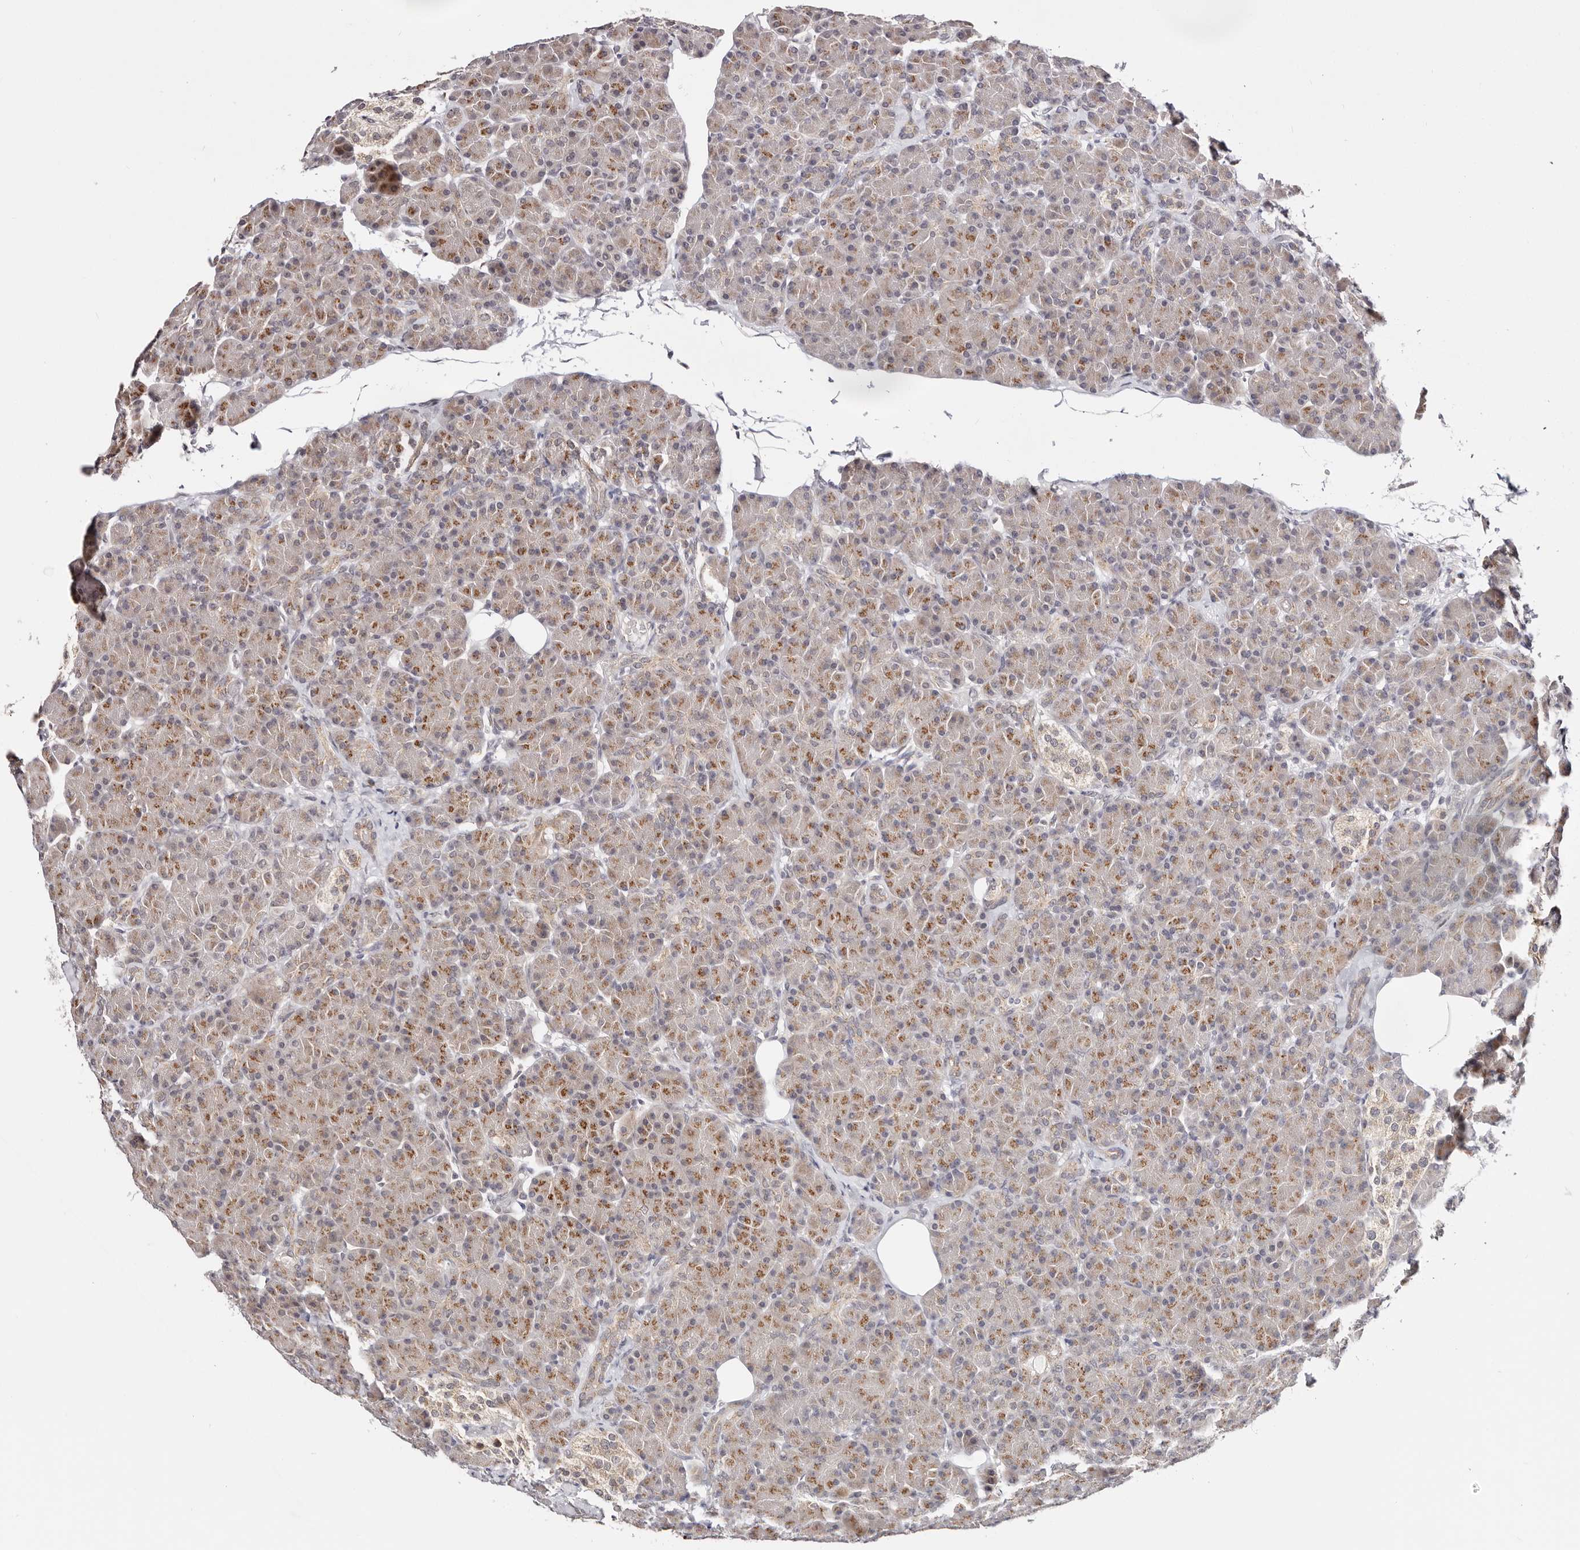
{"staining": {"intensity": "moderate", "quantity": ">75%", "location": "cytoplasmic/membranous"}, "tissue": "pancreas", "cell_type": "Exocrine glandular cells", "image_type": "normal", "snomed": [{"axis": "morphology", "description": "Normal tissue, NOS"}, {"axis": "topography", "description": "Pancreas"}], "caption": "A high-resolution photomicrograph shows immunohistochemistry (IHC) staining of normal pancreas, which displays moderate cytoplasmic/membranous expression in about >75% of exocrine glandular cells.", "gene": "VIPAS39", "patient": {"sex": "female", "age": 43}}